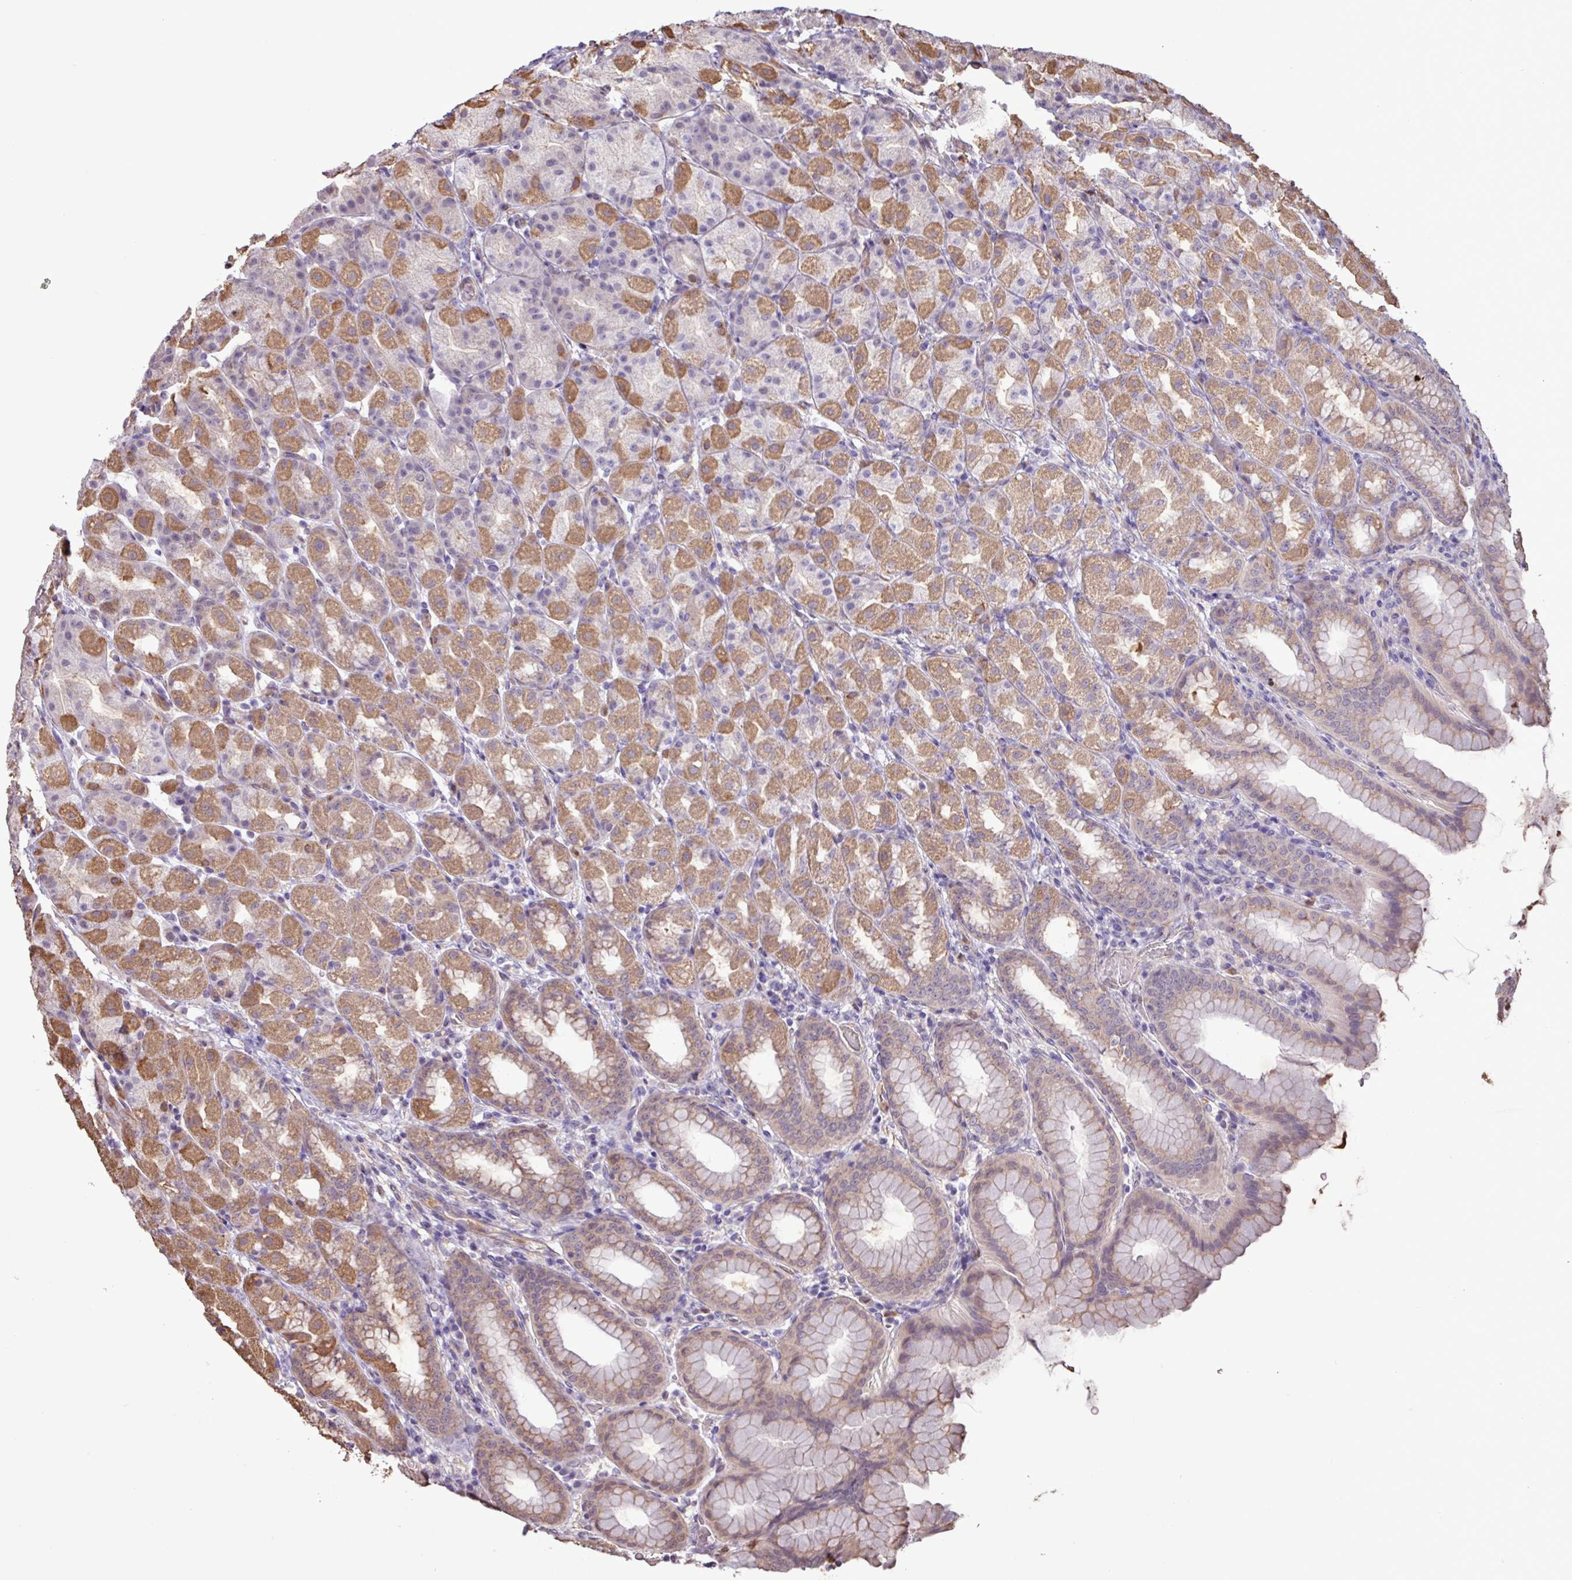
{"staining": {"intensity": "moderate", "quantity": "25%-75%", "location": "cytoplasmic/membranous"}, "tissue": "stomach", "cell_type": "Glandular cells", "image_type": "normal", "snomed": [{"axis": "morphology", "description": "Normal tissue, NOS"}, {"axis": "topography", "description": "Stomach, upper"}, {"axis": "topography", "description": "Stomach"}], "caption": "Immunohistochemistry (IHC) image of benign stomach: stomach stained using immunohistochemistry shows medium levels of moderate protein expression localized specifically in the cytoplasmic/membranous of glandular cells, appearing as a cytoplasmic/membranous brown color.", "gene": "CHST11", "patient": {"sex": "male", "age": 68}}